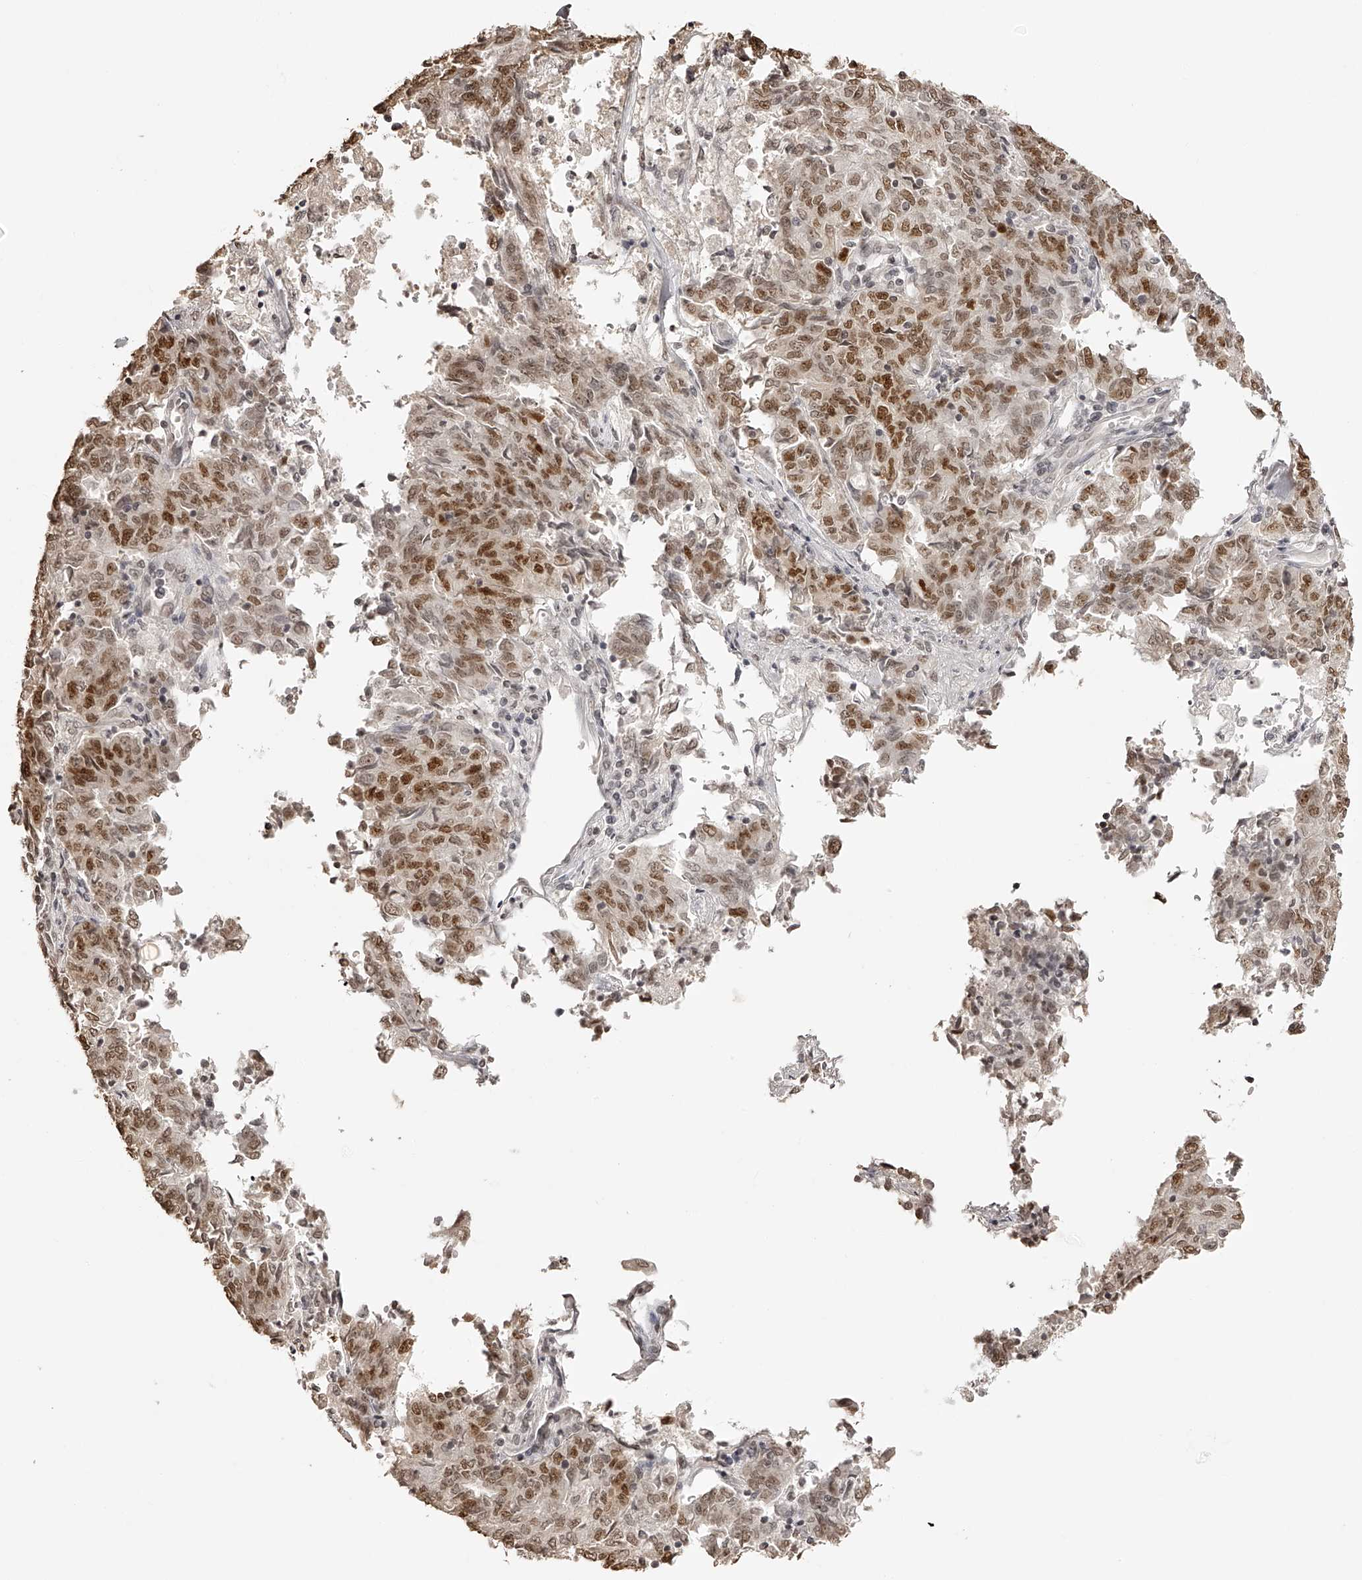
{"staining": {"intensity": "moderate", "quantity": ">75%", "location": "nuclear"}, "tissue": "endometrial cancer", "cell_type": "Tumor cells", "image_type": "cancer", "snomed": [{"axis": "morphology", "description": "Adenocarcinoma, NOS"}, {"axis": "topography", "description": "Endometrium"}], "caption": "Protein staining reveals moderate nuclear expression in about >75% of tumor cells in adenocarcinoma (endometrial). (Brightfield microscopy of DAB IHC at high magnification).", "gene": "ZNF503", "patient": {"sex": "female", "age": 80}}